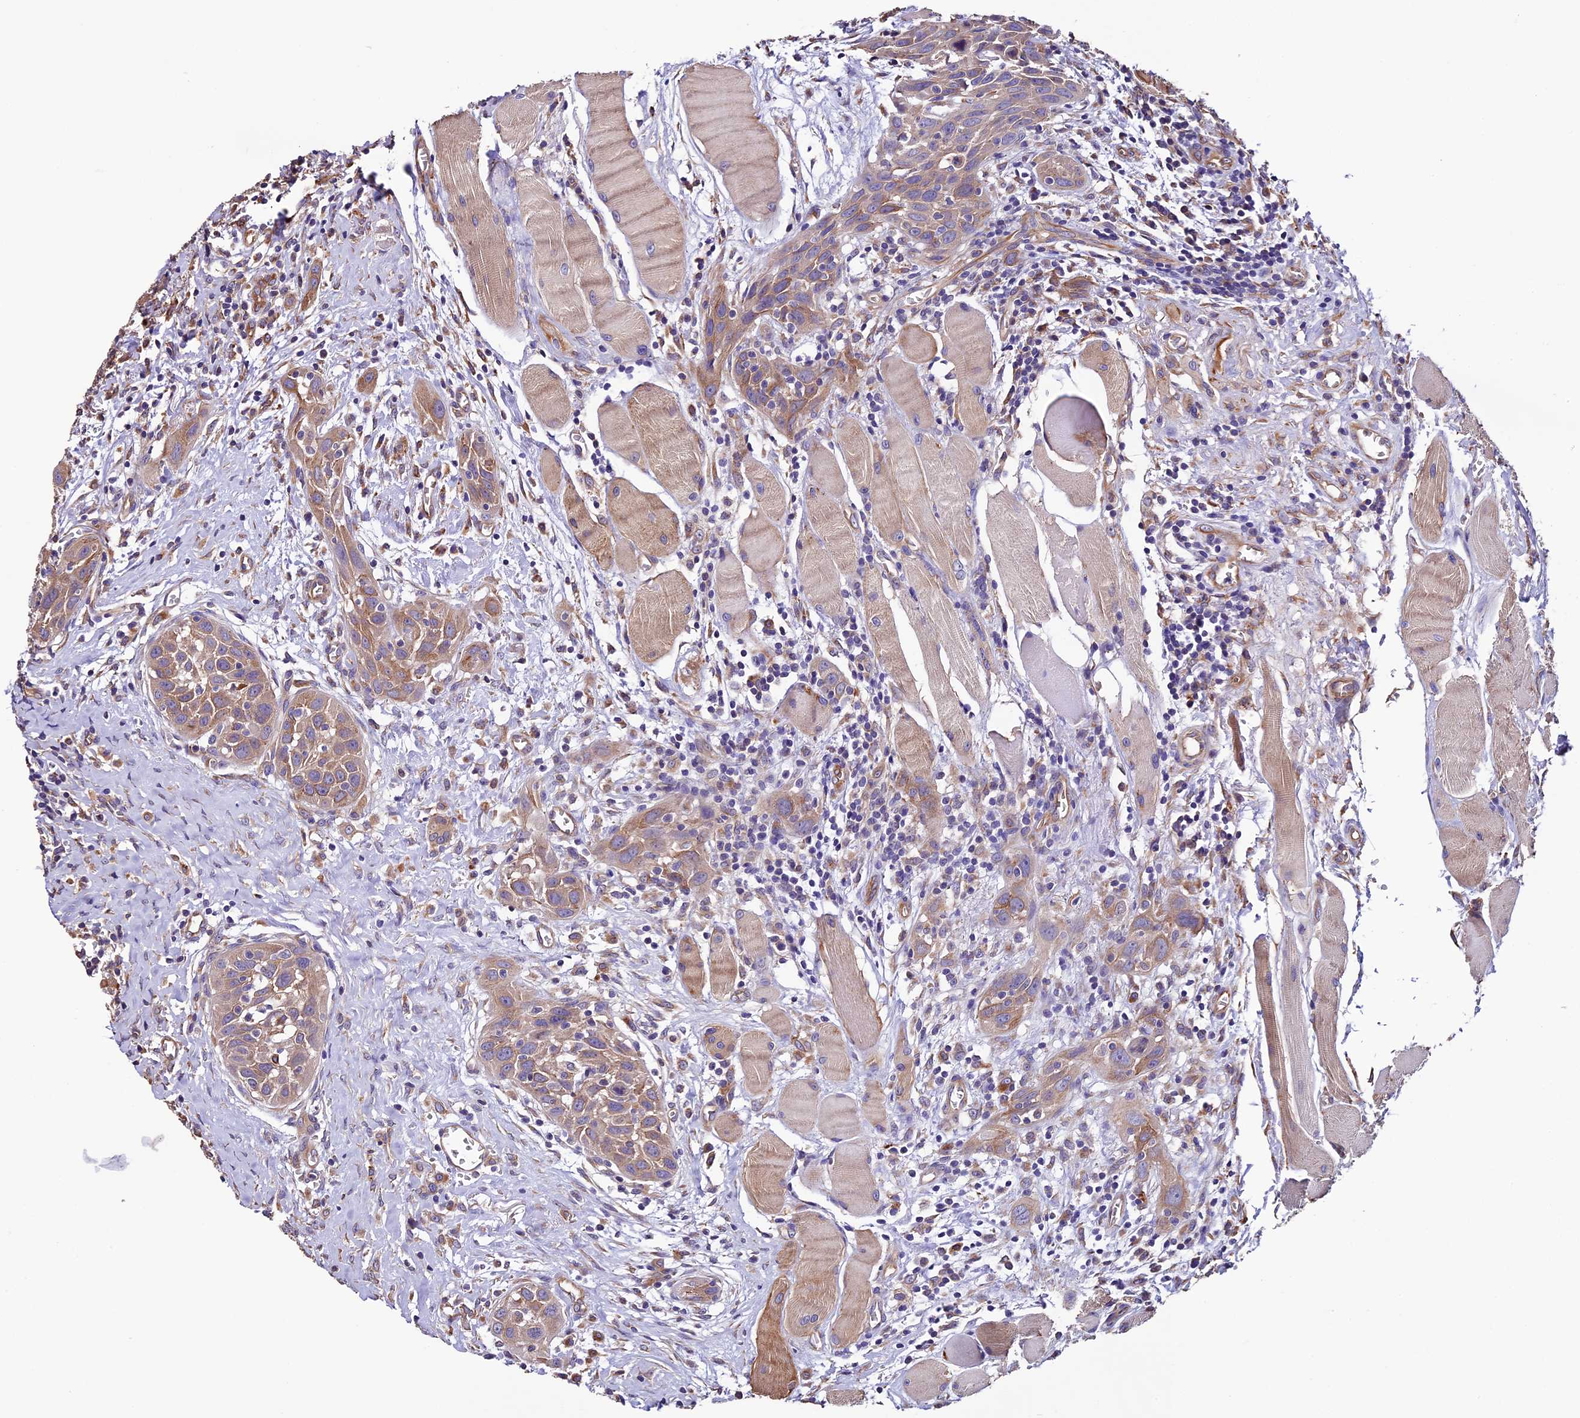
{"staining": {"intensity": "moderate", "quantity": ">75%", "location": "cytoplasmic/membranous"}, "tissue": "head and neck cancer", "cell_type": "Tumor cells", "image_type": "cancer", "snomed": [{"axis": "morphology", "description": "Squamous cell carcinoma, NOS"}, {"axis": "topography", "description": "Oral tissue"}, {"axis": "topography", "description": "Head-Neck"}], "caption": "Moderate cytoplasmic/membranous protein expression is seen in about >75% of tumor cells in head and neck cancer (squamous cell carcinoma).", "gene": "CLN5", "patient": {"sex": "female", "age": 50}}